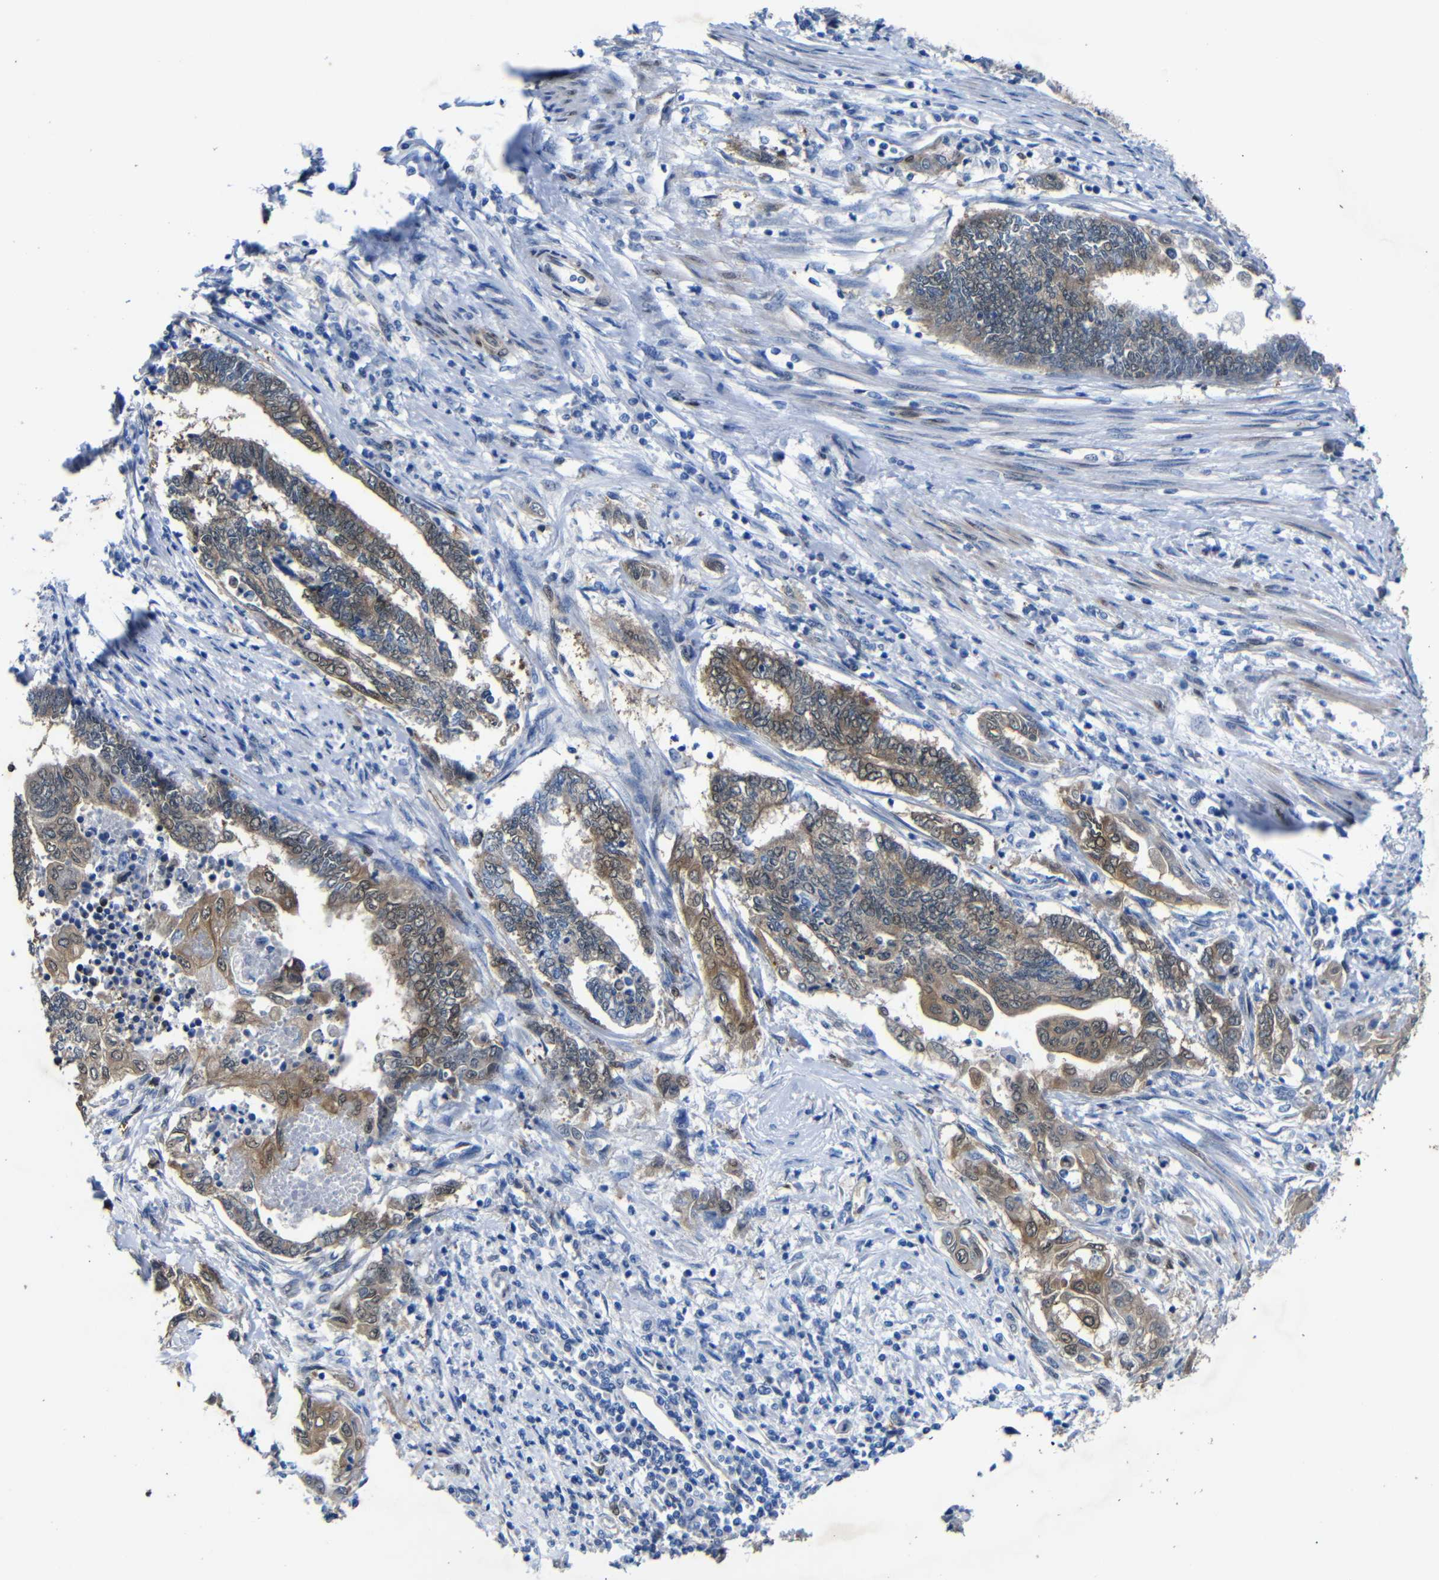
{"staining": {"intensity": "moderate", "quantity": ">75%", "location": "cytoplasmic/membranous"}, "tissue": "endometrial cancer", "cell_type": "Tumor cells", "image_type": "cancer", "snomed": [{"axis": "morphology", "description": "Adenocarcinoma, NOS"}, {"axis": "topography", "description": "Uterus"}, {"axis": "topography", "description": "Endometrium"}], "caption": "Endometrial cancer tissue reveals moderate cytoplasmic/membranous expression in about >75% of tumor cells (Brightfield microscopy of DAB IHC at high magnification).", "gene": "YAP1", "patient": {"sex": "female", "age": 70}}